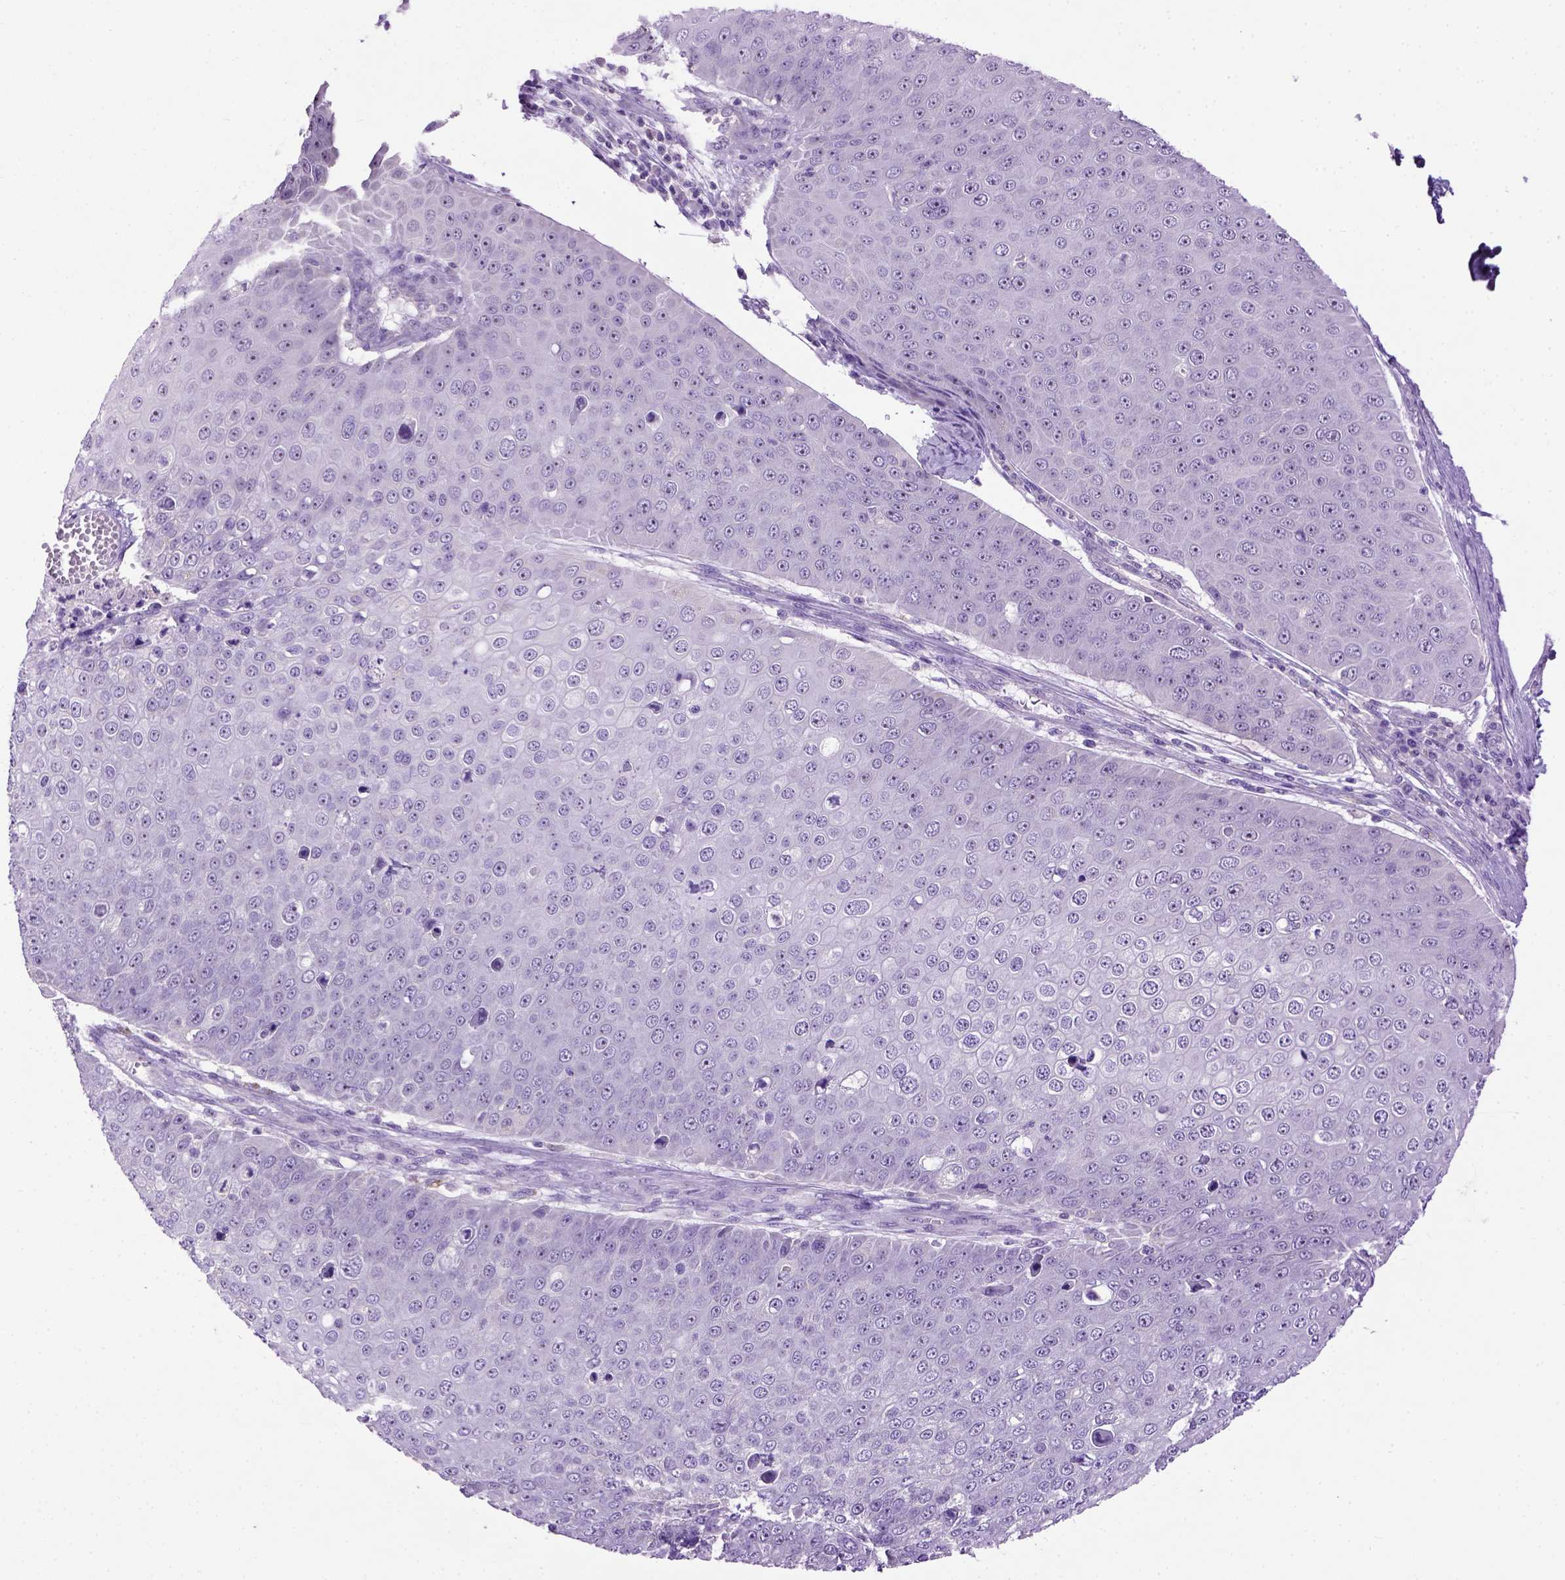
{"staining": {"intensity": "weak", "quantity": "25%-75%", "location": "nuclear"}, "tissue": "skin cancer", "cell_type": "Tumor cells", "image_type": "cancer", "snomed": [{"axis": "morphology", "description": "Squamous cell carcinoma, NOS"}, {"axis": "topography", "description": "Skin"}], "caption": "A low amount of weak nuclear staining is identified in approximately 25%-75% of tumor cells in skin cancer (squamous cell carcinoma) tissue.", "gene": "UTP4", "patient": {"sex": "male", "age": 71}}